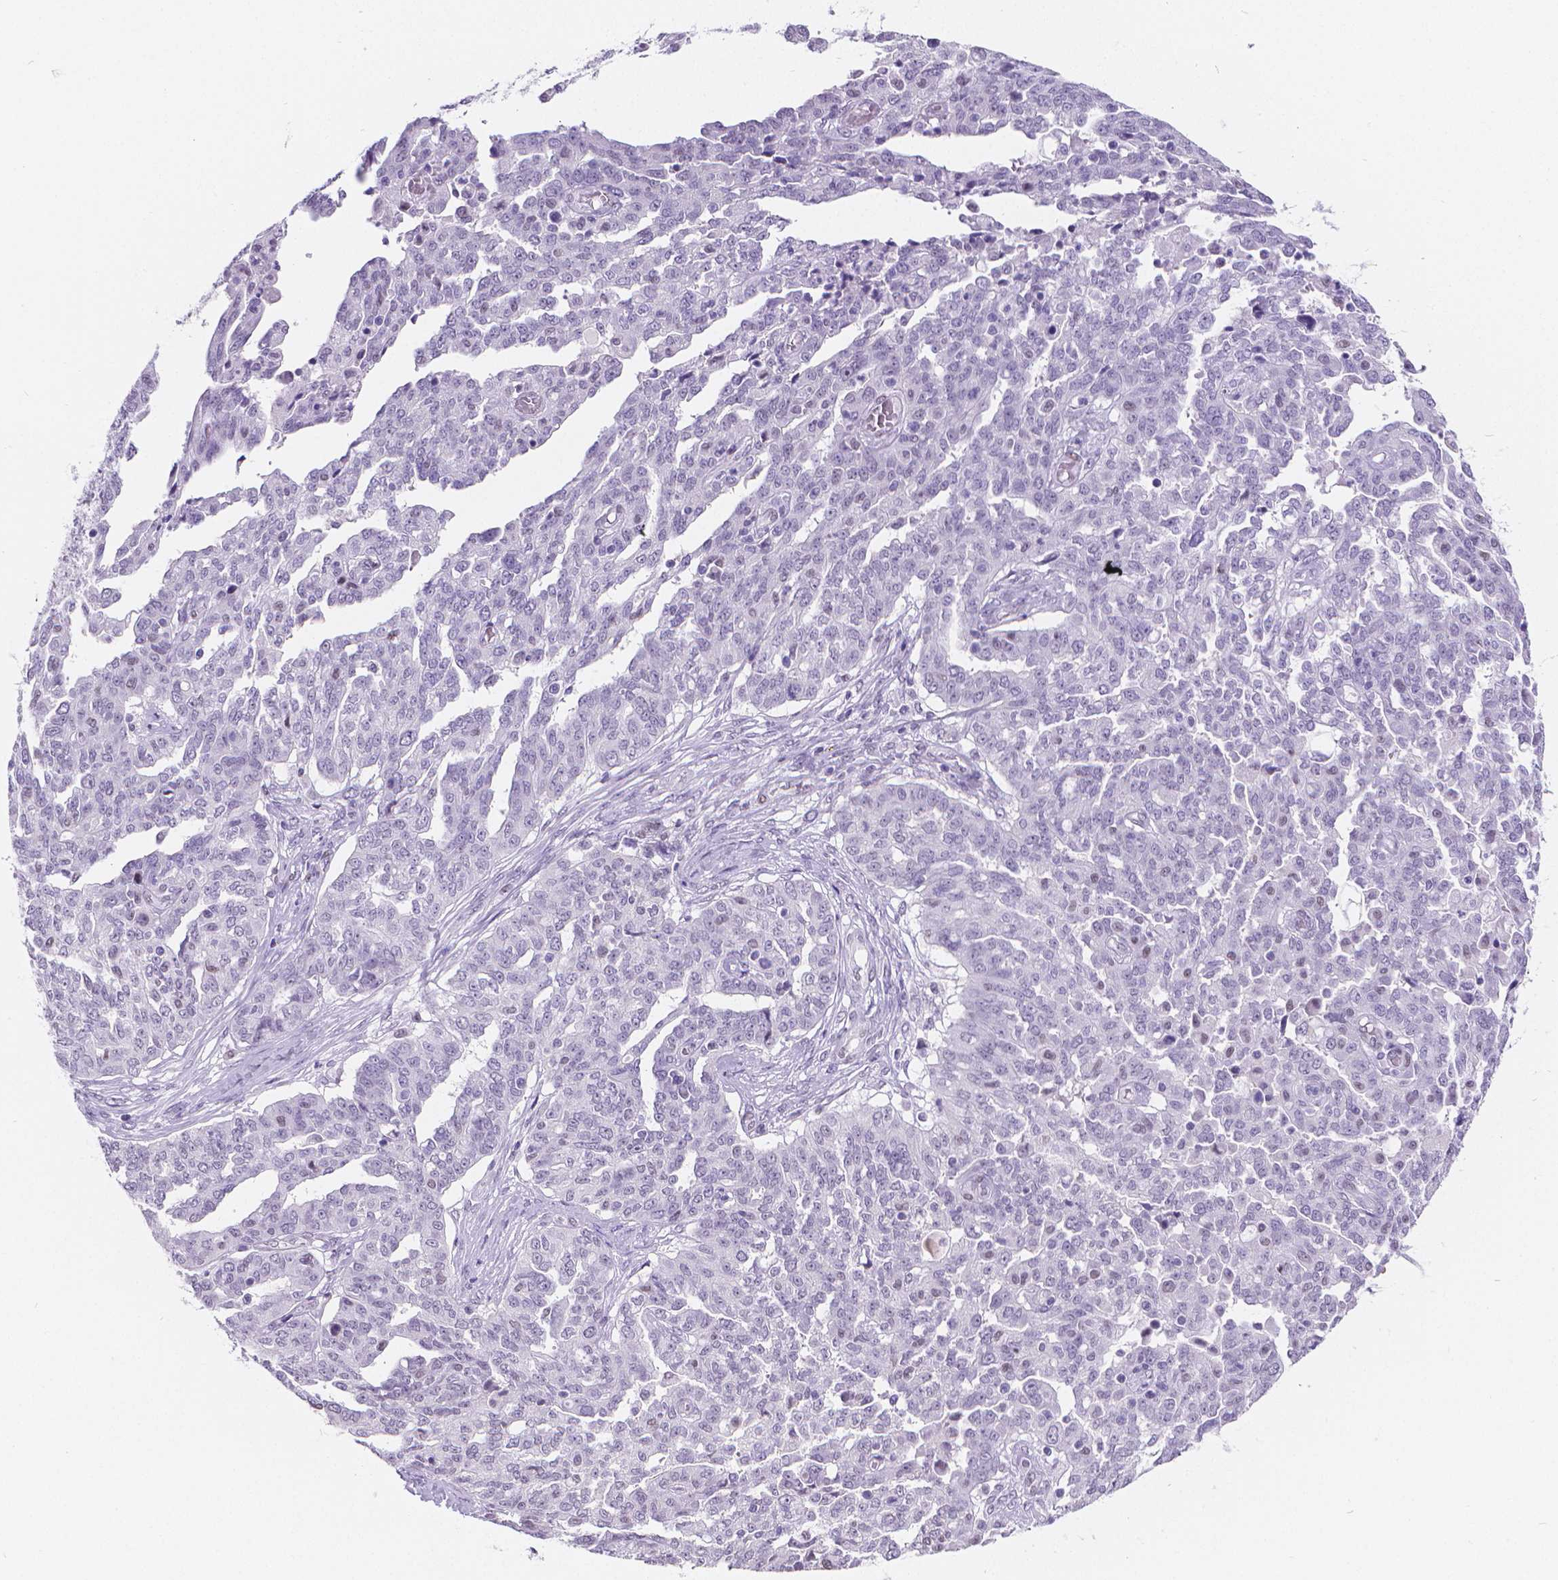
{"staining": {"intensity": "negative", "quantity": "none", "location": "none"}, "tissue": "ovarian cancer", "cell_type": "Tumor cells", "image_type": "cancer", "snomed": [{"axis": "morphology", "description": "Cystadenocarcinoma, serous, NOS"}, {"axis": "topography", "description": "Ovary"}], "caption": "Tumor cells are negative for protein expression in human serous cystadenocarcinoma (ovarian).", "gene": "MEF2C", "patient": {"sex": "female", "age": 67}}